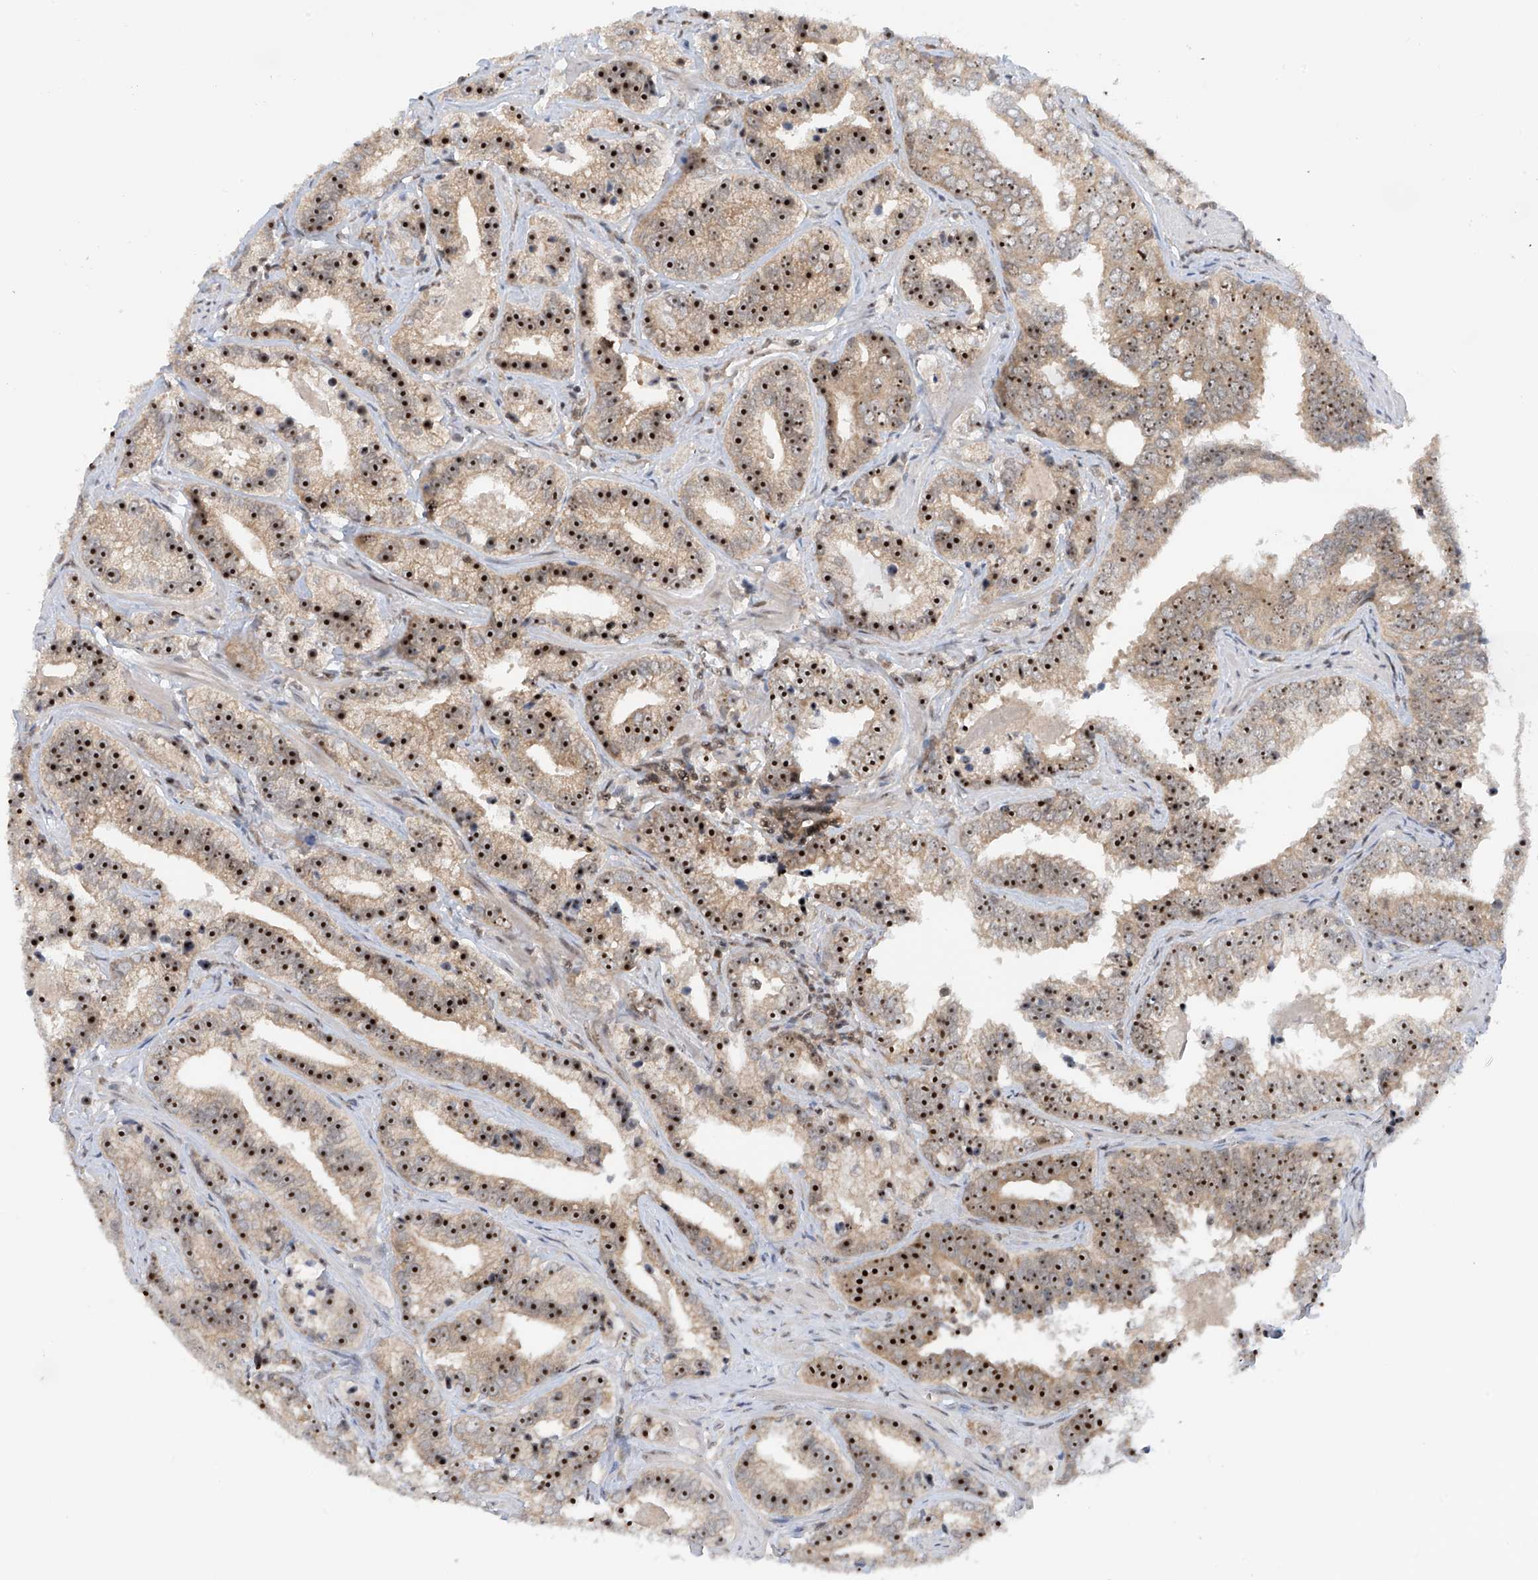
{"staining": {"intensity": "strong", "quantity": ">75%", "location": "nuclear"}, "tissue": "prostate cancer", "cell_type": "Tumor cells", "image_type": "cancer", "snomed": [{"axis": "morphology", "description": "Adenocarcinoma, High grade"}, {"axis": "topography", "description": "Prostate"}], "caption": "This micrograph exhibits prostate high-grade adenocarcinoma stained with immunohistochemistry to label a protein in brown. The nuclear of tumor cells show strong positivity for the protein. Nuclei are counter-stained blue.", "gene": "C1orf131", "patient": {"sex": "male", "age": 62}}